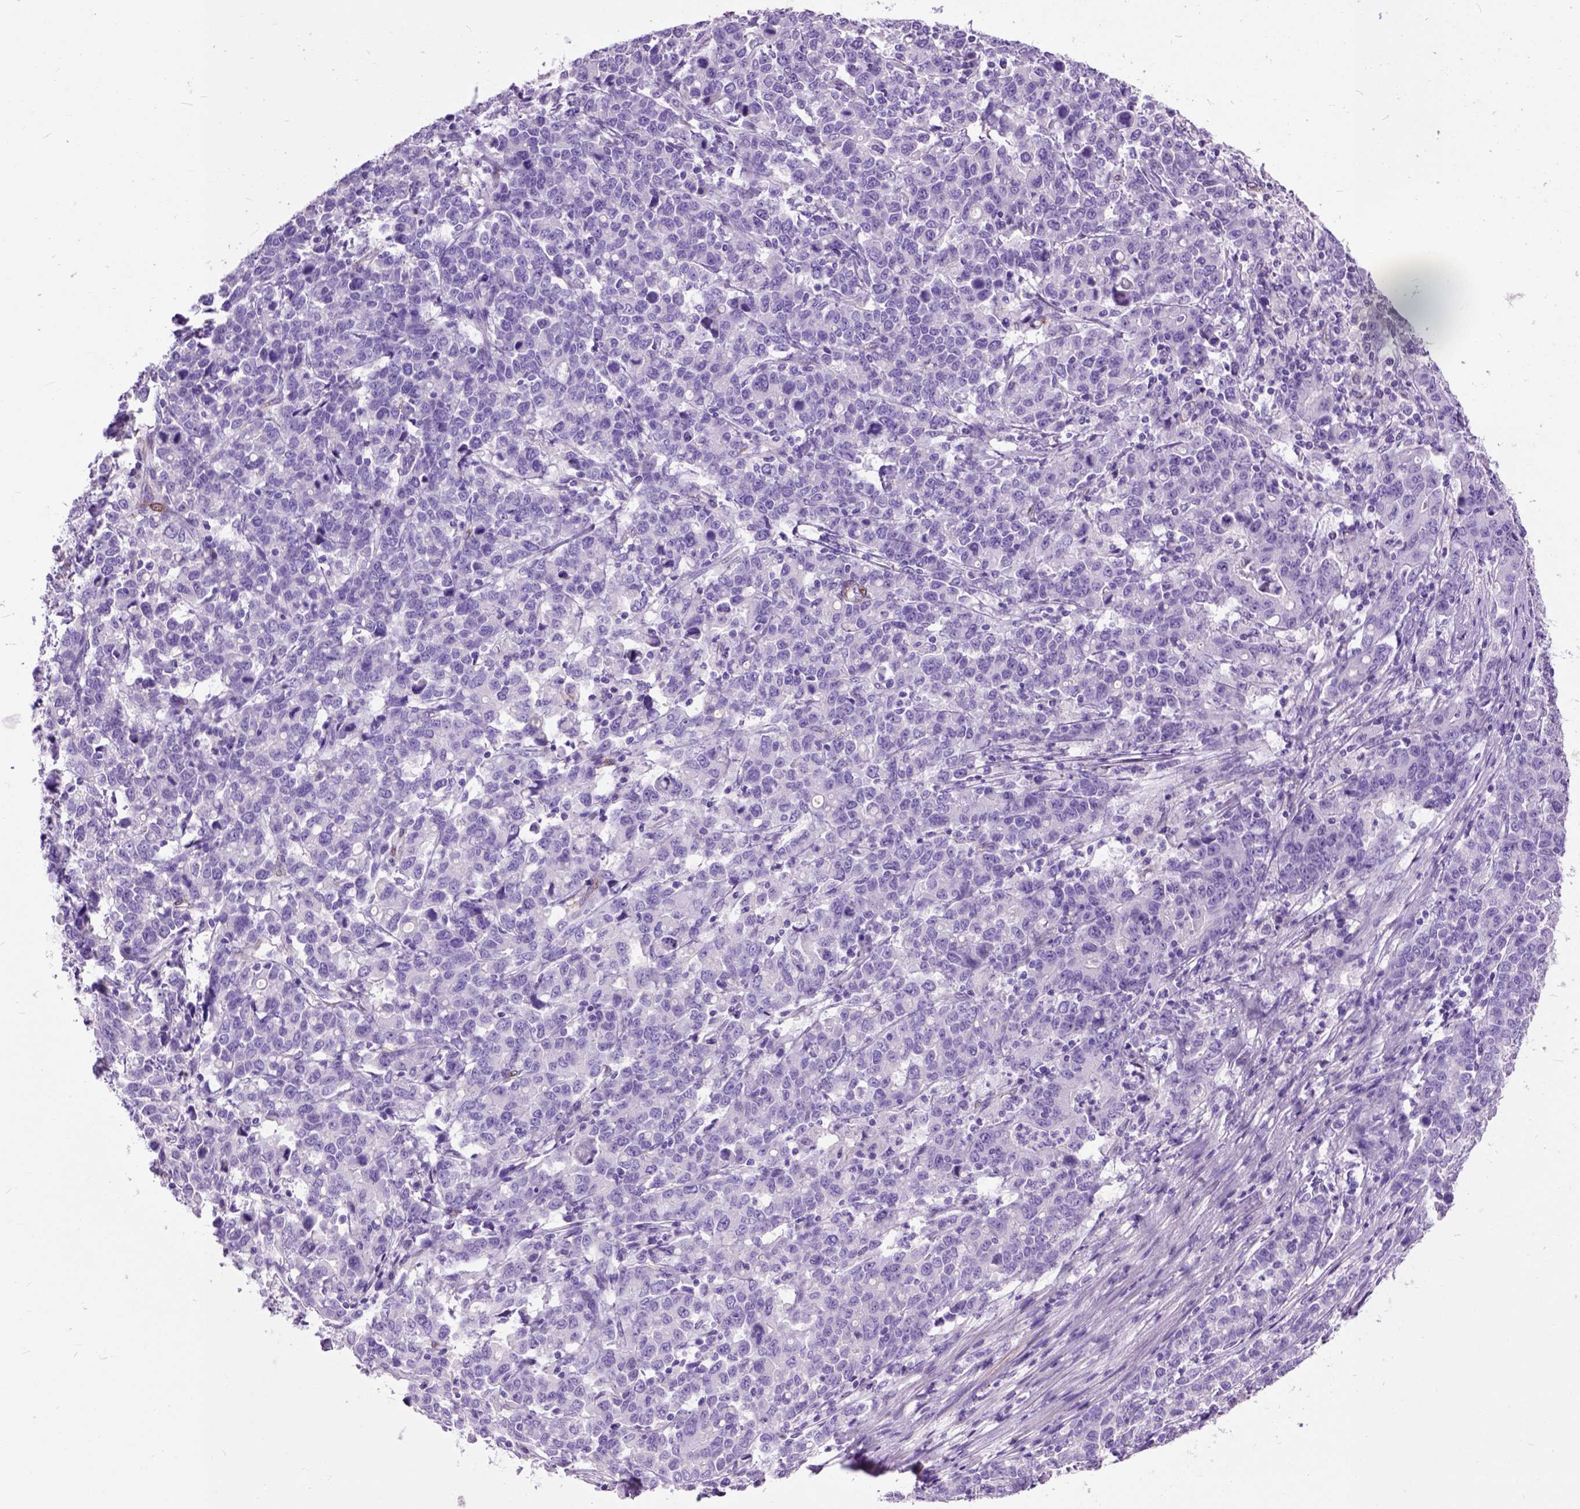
{"staining": {"intensity": "negative", "quantity": "none", "location": "none"}, "tissue": "stomach cancer", "cell_type": "Tumor cells", "image_type": "cancer", "snomed": [{"axis": "morphology", "description": "Adenocarcinoma, NOS"}, {"axis": "topography", "description": "Stomach, upper"}], "caption": "IHC of human stomach cancer (adenocarcinoma) shows no positivity in tumor cells.", "gene": "MAPT", "patient": {"sex": "male", "age": 69}}